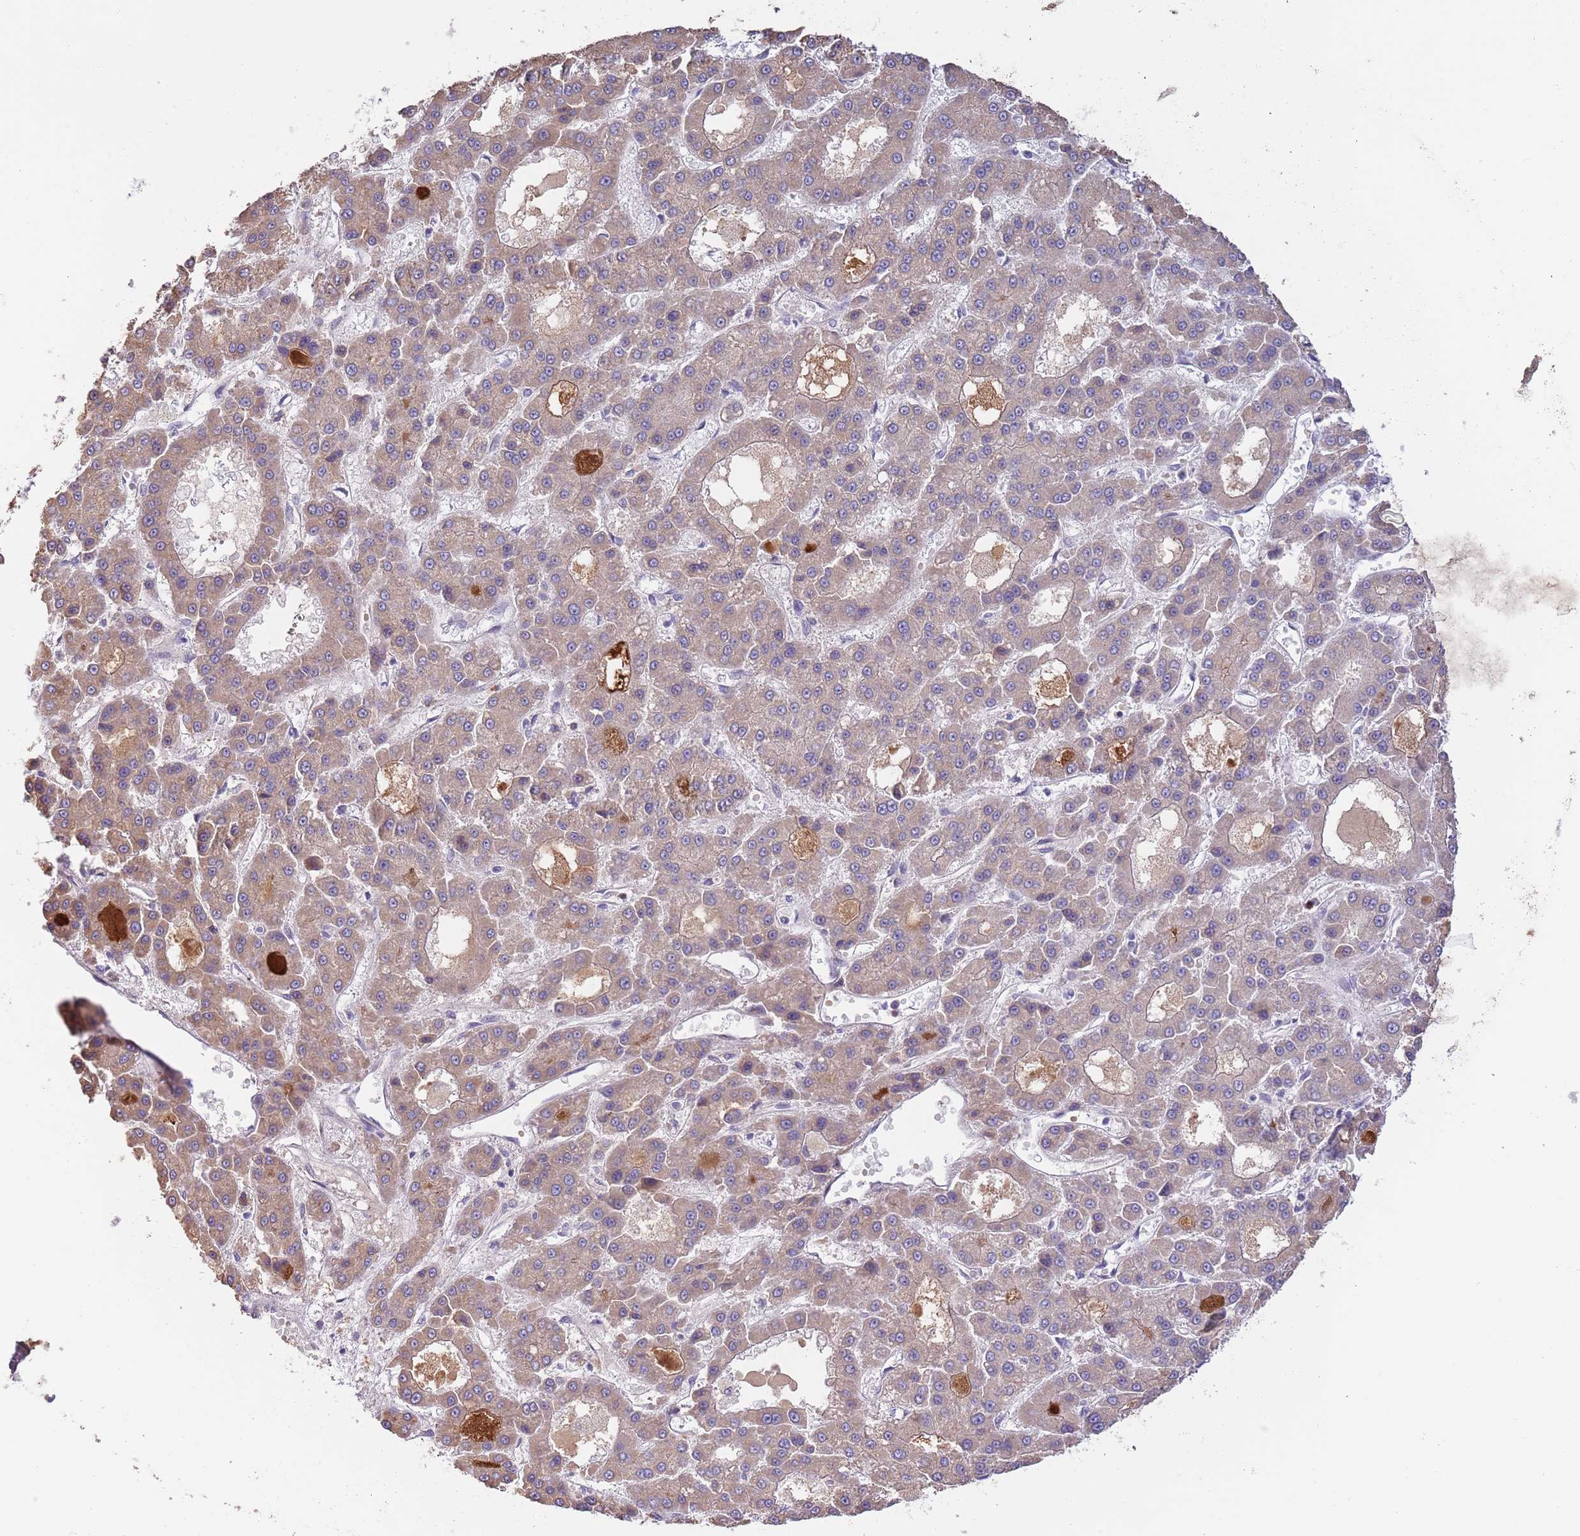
{"staining": {"intensity": "weak", "quantity": ">75%", "location": "cytoplasmic/membranous"}, "tissue": "liver cancer", "cell_type": "Tumor cells", "image_type": "cancer", "snomed": [{"axis": "morphology", "description": "Carcinoma, Hepatocellular, NOS"}, {"axis": "topography", "description": "Liver"}], "caption": "Liver cancer (hepatocellular carcinoma) tissue reveals weak cytoplasmic/membranous staining in approximately >75% of tumor cells (DAB = brown stain, brightfield microscopy at high magnification).", "gene": "AP1S2", "patient": {"sex": "male", "age": 70}}